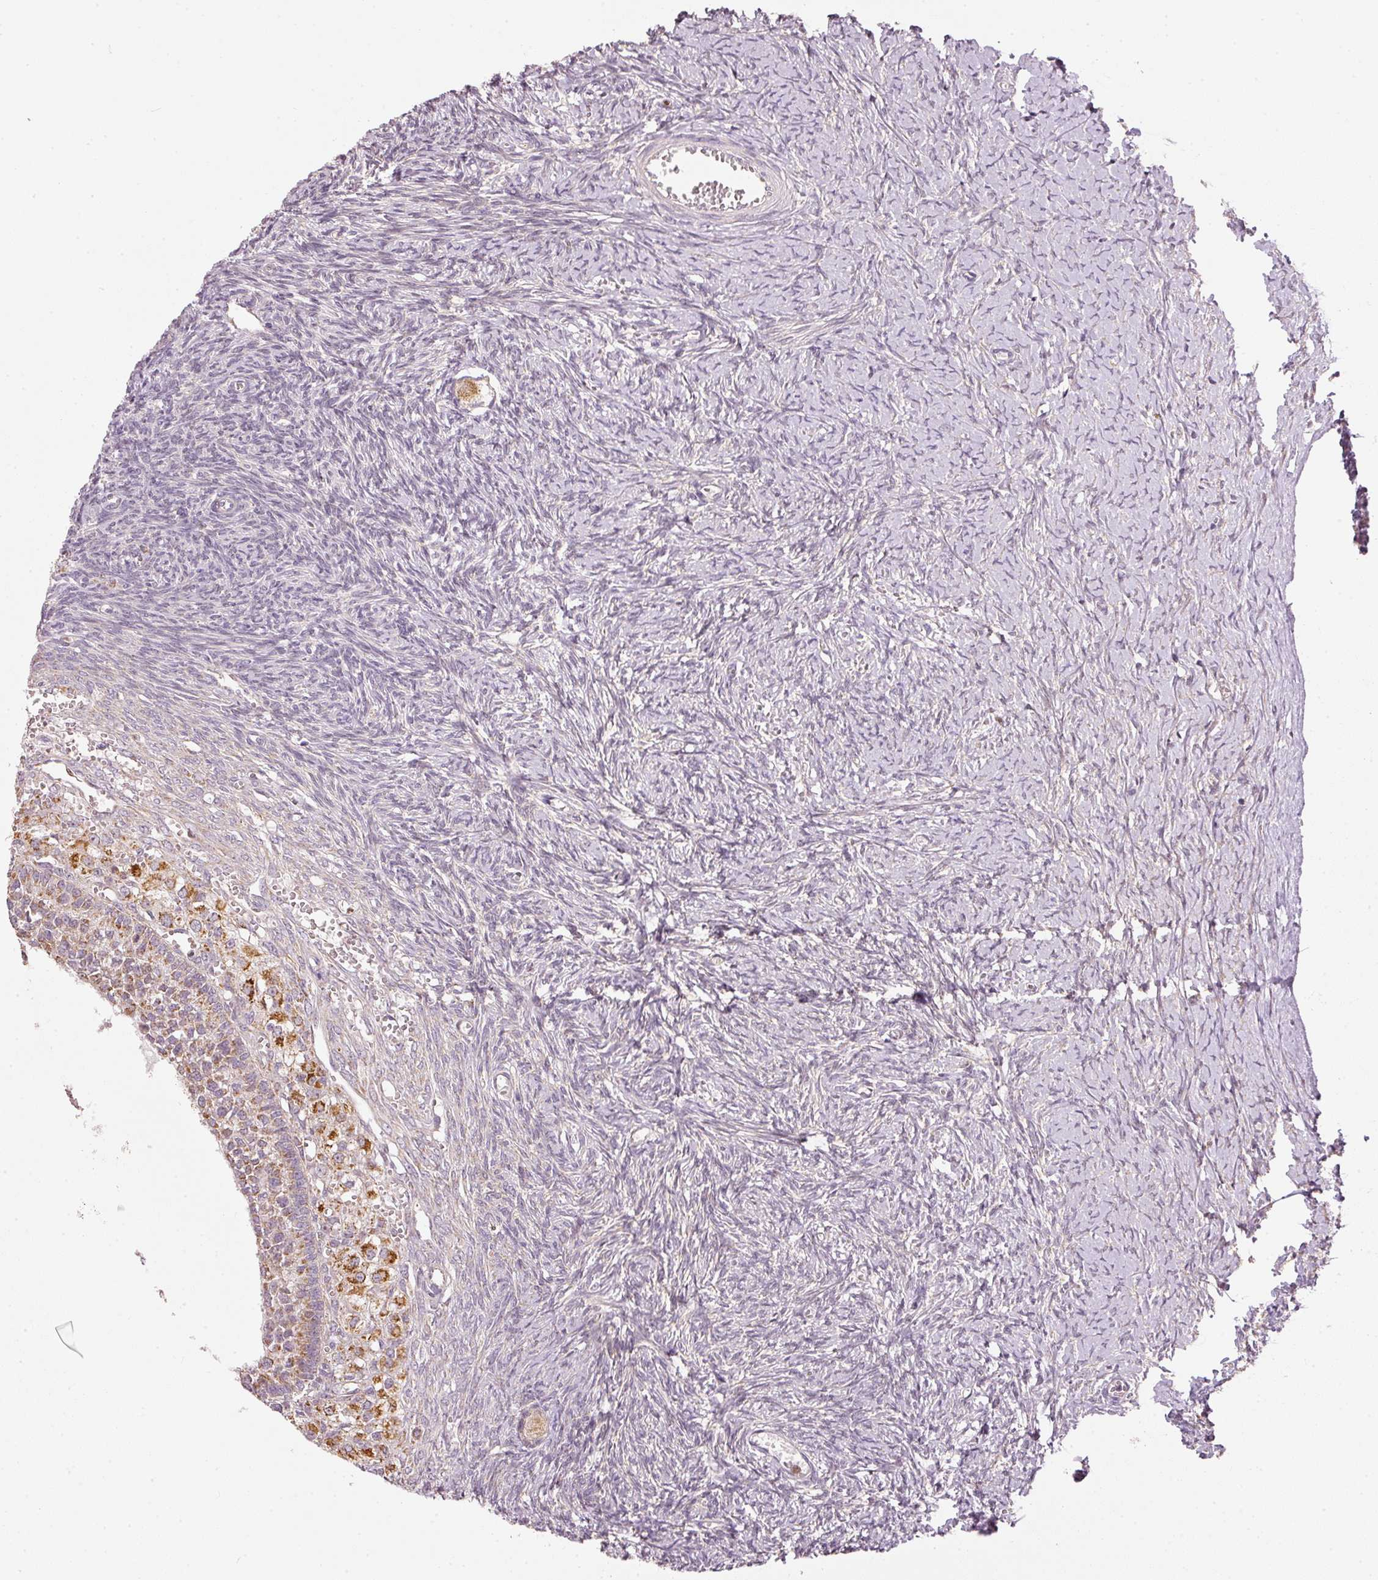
{"staining": {"intensity": "moderate", "quantity": ">75%", "location": "cytoplasmic/membranous"}, "tissue": "ovary", "cell_type": "Follicle cells", "image_type": "normal", "snomed": [{"axis": "morphology", "description": "Normal tissue, NOS"}, {"axis": "topography", "description": "Ovary"}], "caption": "Moderate cytoplasmic/membranous positivity is appreciated in approximately >75% of follicle cells in normal ovary. Using DAB (3,3'-diaminobenzidine) (brown) and hematoxylin (blue) stains, captured at high magnification using brightfield microscopy.", "gene": "MTHFD1L", "patient": {"sex": "female", "age": 39}}